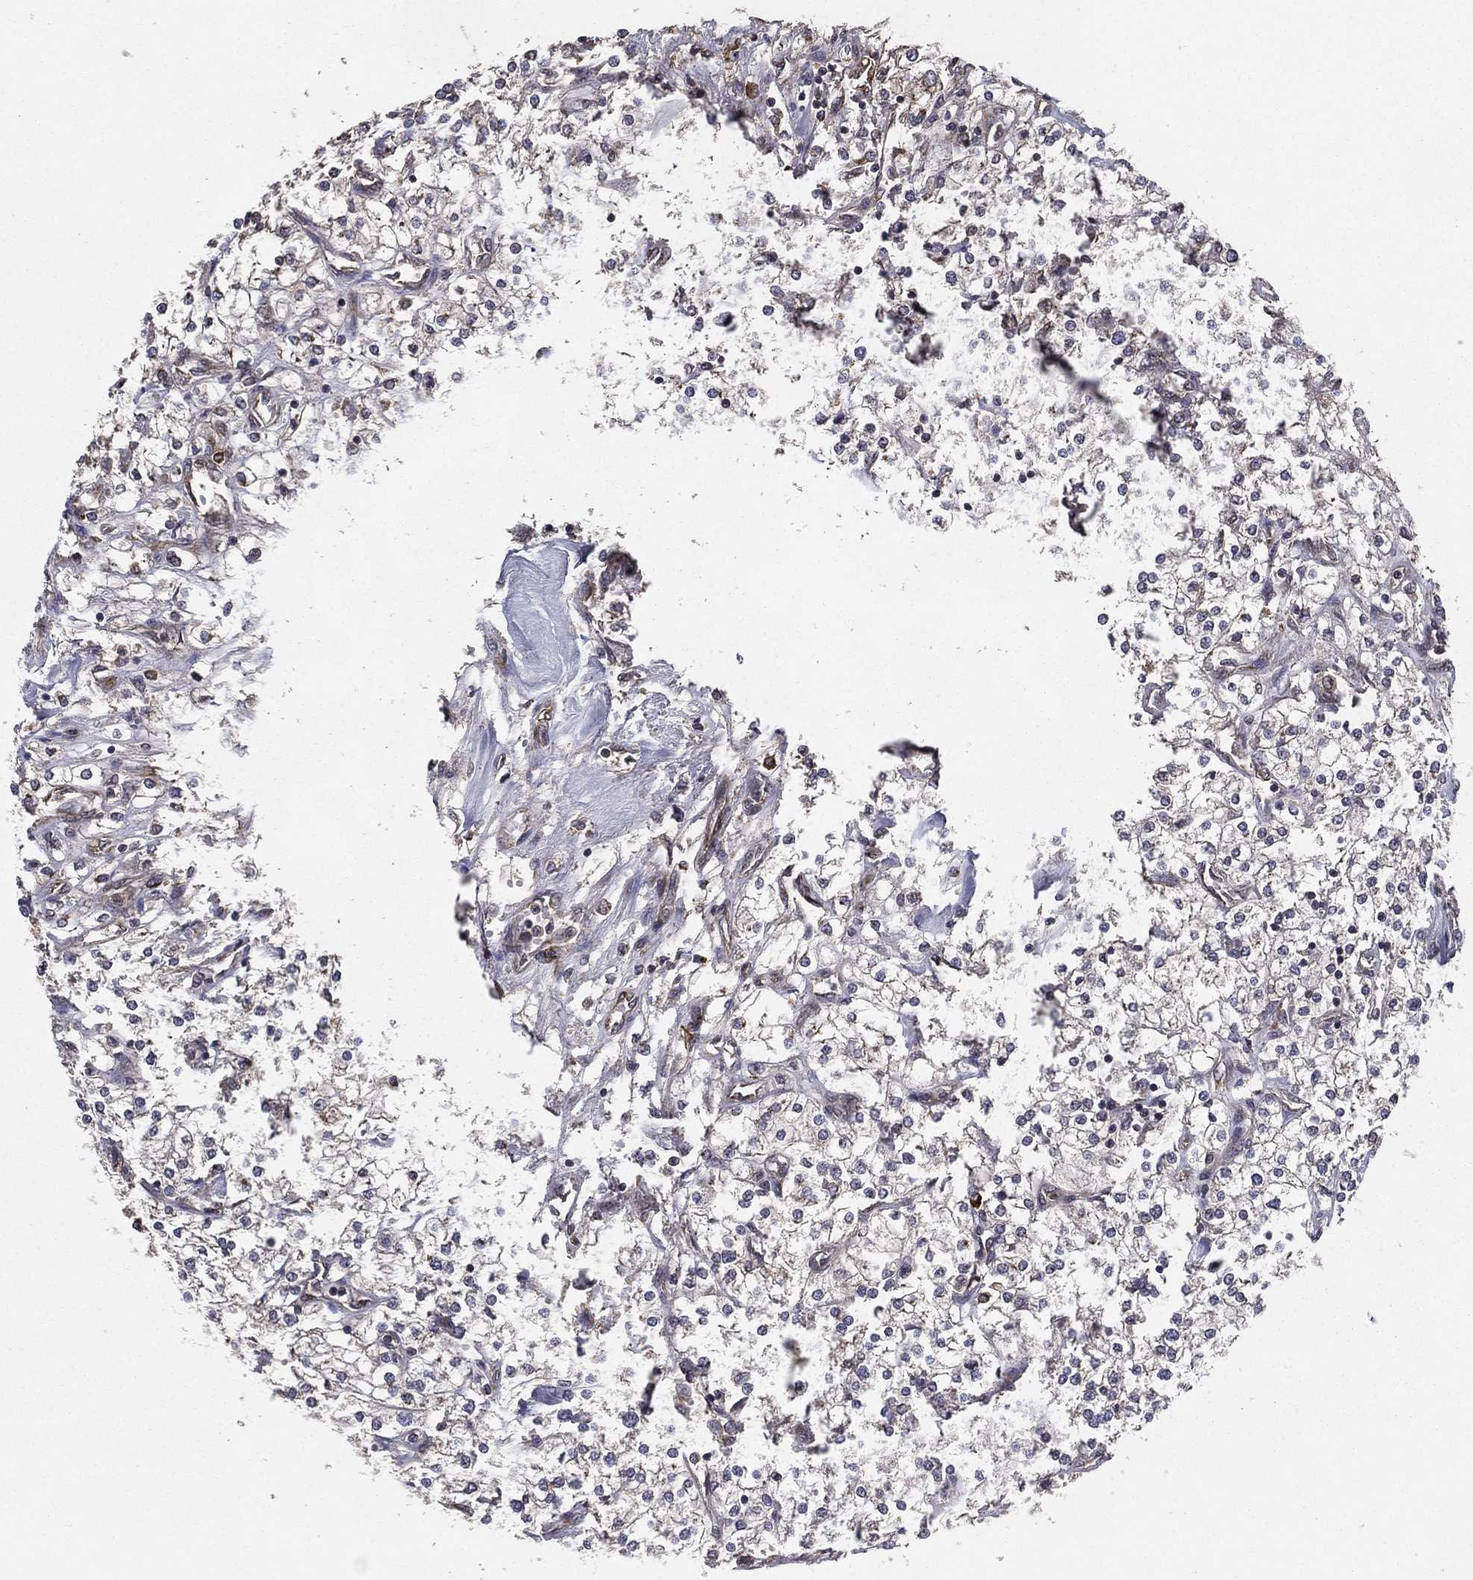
{"staining": {"intensity": "negative", "quantity": "none", "location": "none"}, "tissue": "renal cancer", "cell_type": "Tumor cells", "image_type": "cancer", "snomed": [{"axis": "morphology", "description": "Adenocarcinoma, NOS"}, {"axis": "topography", "description": "Kidney"}], "caption": "Immunohistochemistry (IHC) of human renal cancer demonstrates no positivity in tumor cells. (DAB (3,3'-diaminobenzidine) immunohistochemistry visualized using brightfield microscopy, high magnification).", "gene": "CERT1", "patient": {"sex": "male", "age": 80}}